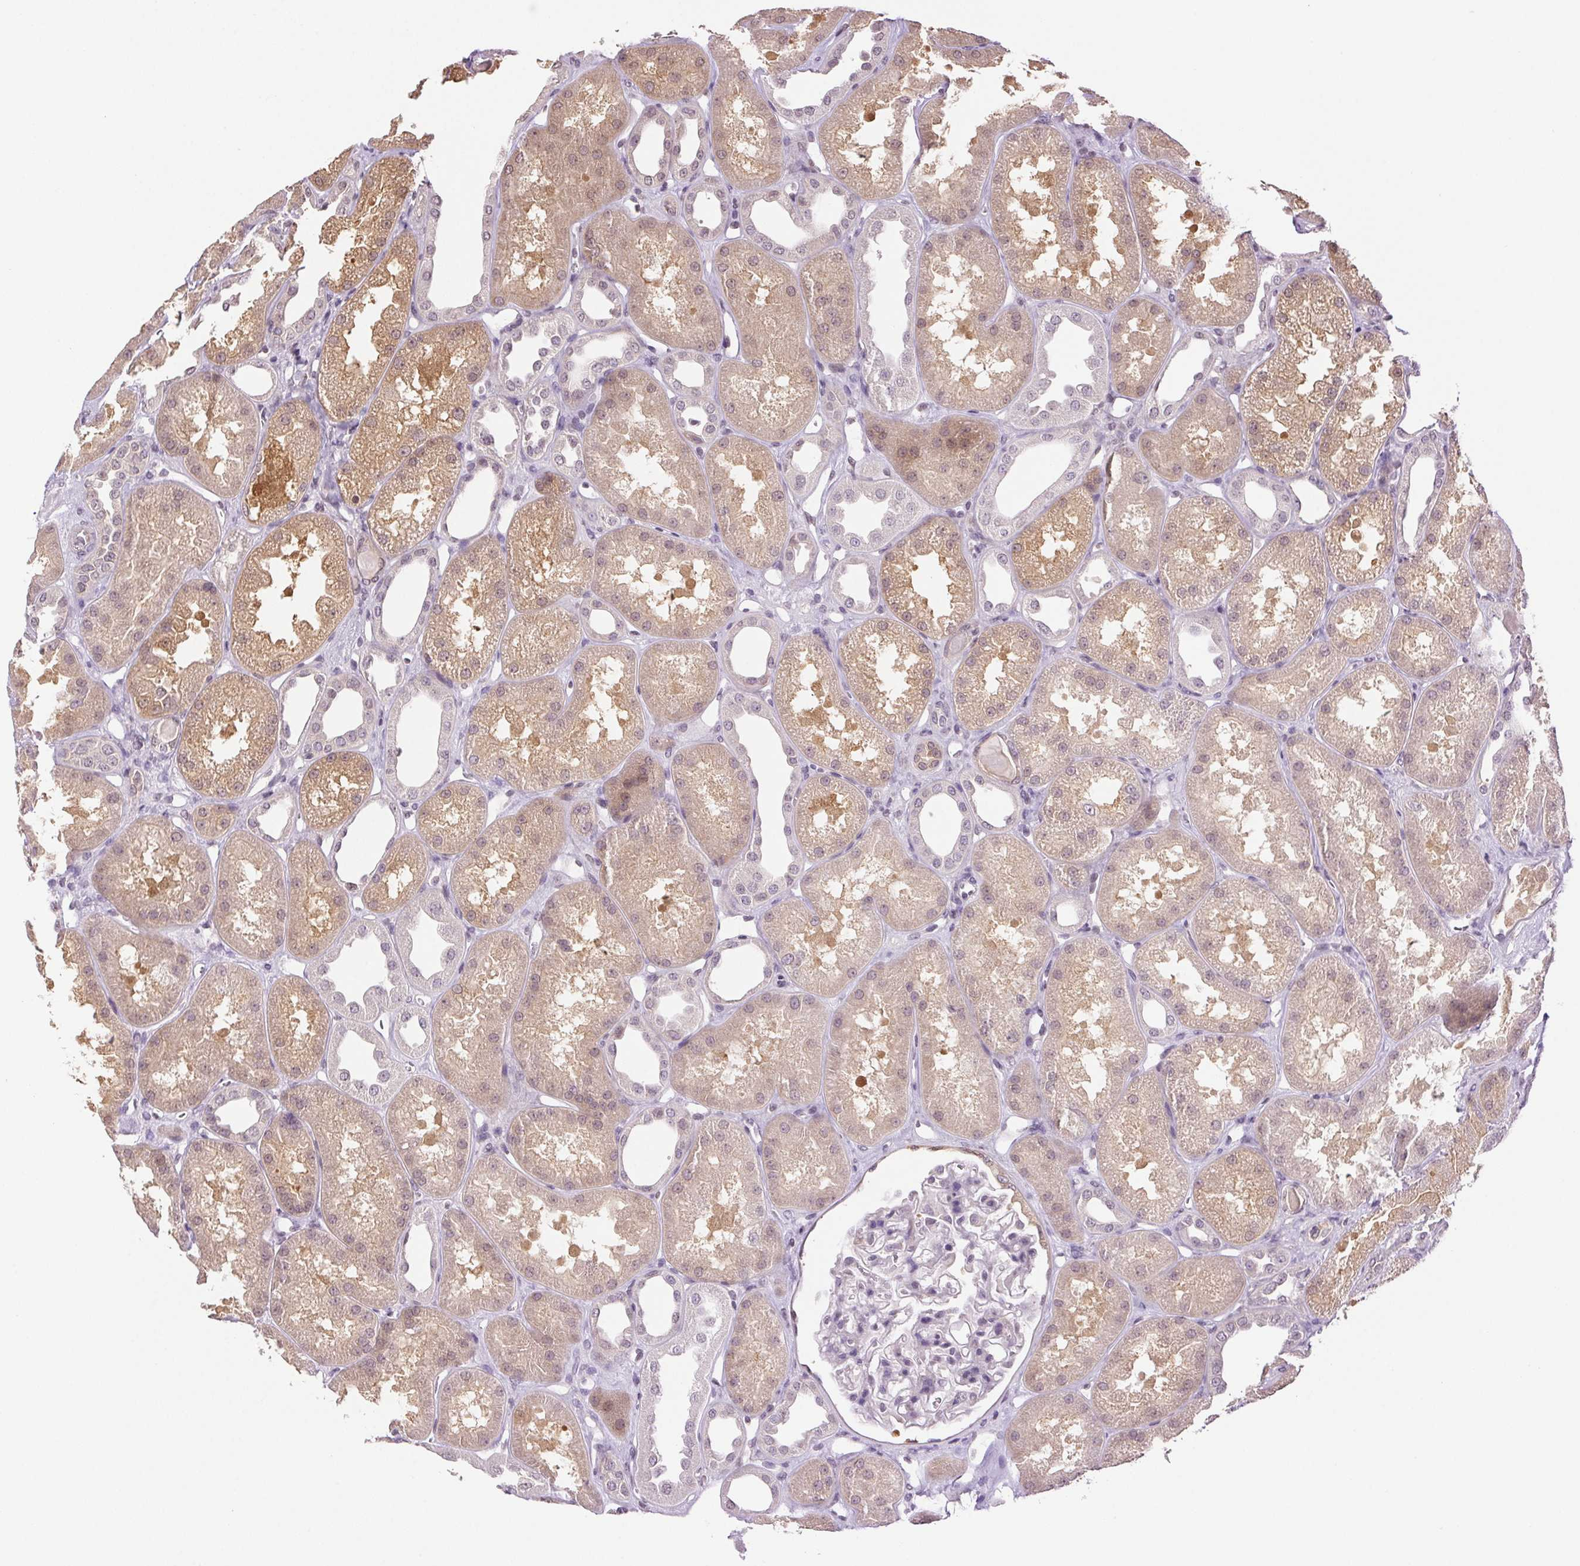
{"staining": {"intensity": "negative", "quantity": "none", "location": "none"}, "tissue": "kidney", "cell_type": "Cells in glomeruli", "image_type": "normal", "snomed": [{"axis": "morphology", "description": "Normal tissue, NOS"}, {"axis": "topography", "description": "Kidney"}], "caption": "The photomicrograph shows no staining of cells in glomeruli in normal kidney.", "gene": "TNNT3", "patient": {"sex": "male", "age": 61}}